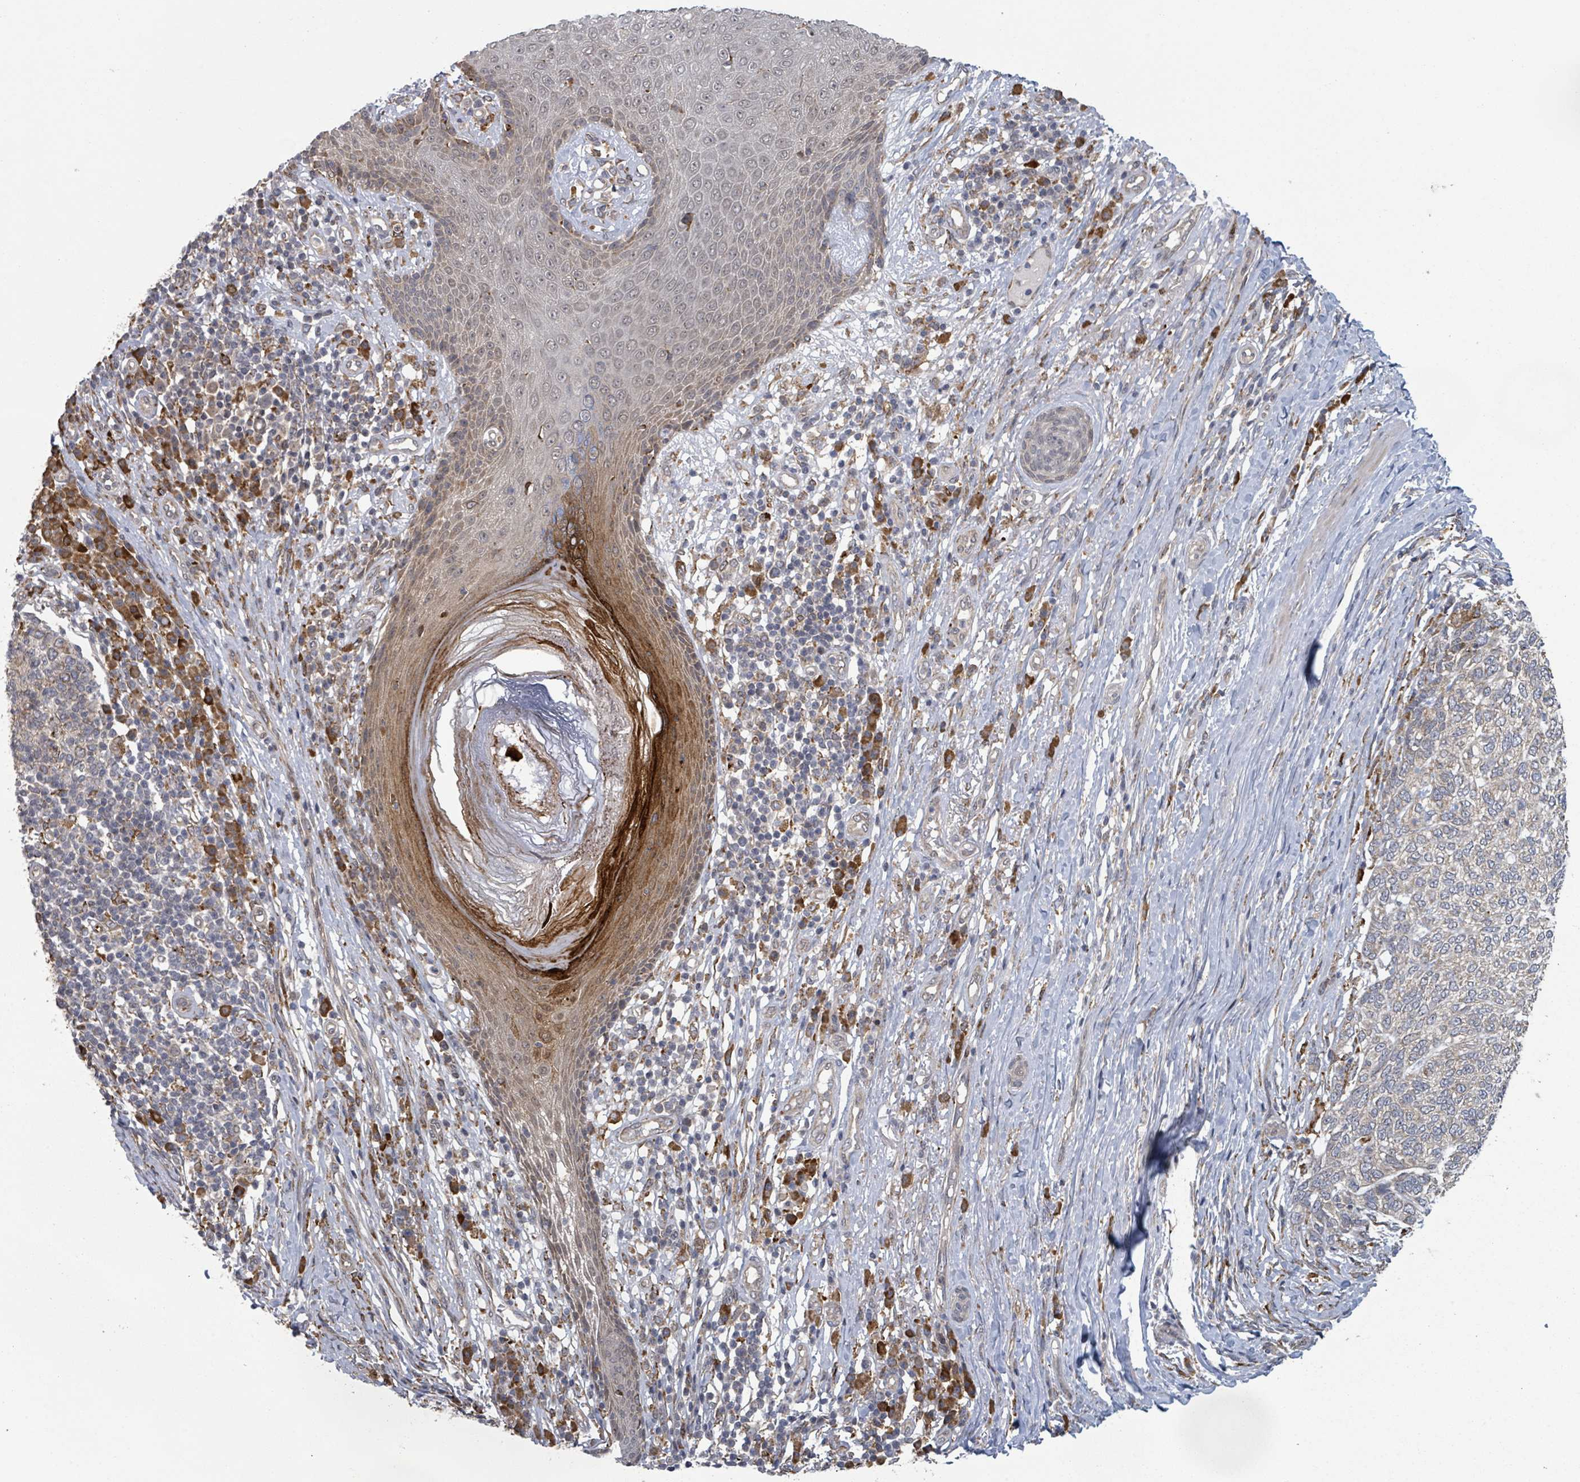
{"staining": {"intensity": "negative", "quantity": "none", "location": "none"}, "tissue": "skin cancer", "cell_type": "Tumor cells", "image_type": "cancer", "snomed": [{"axis": "morphology", "description": "Basal cell carcinoma"}, {"axis": "topography", "description": "Skin"}], "caption": "Protein analysis of skin cancer displays no significant expression in tumor cells. (DAB IHC with hematoxylin counter stain).", "gene": "SHROOM2", "patient": {"sex": "female", "age": 65}}